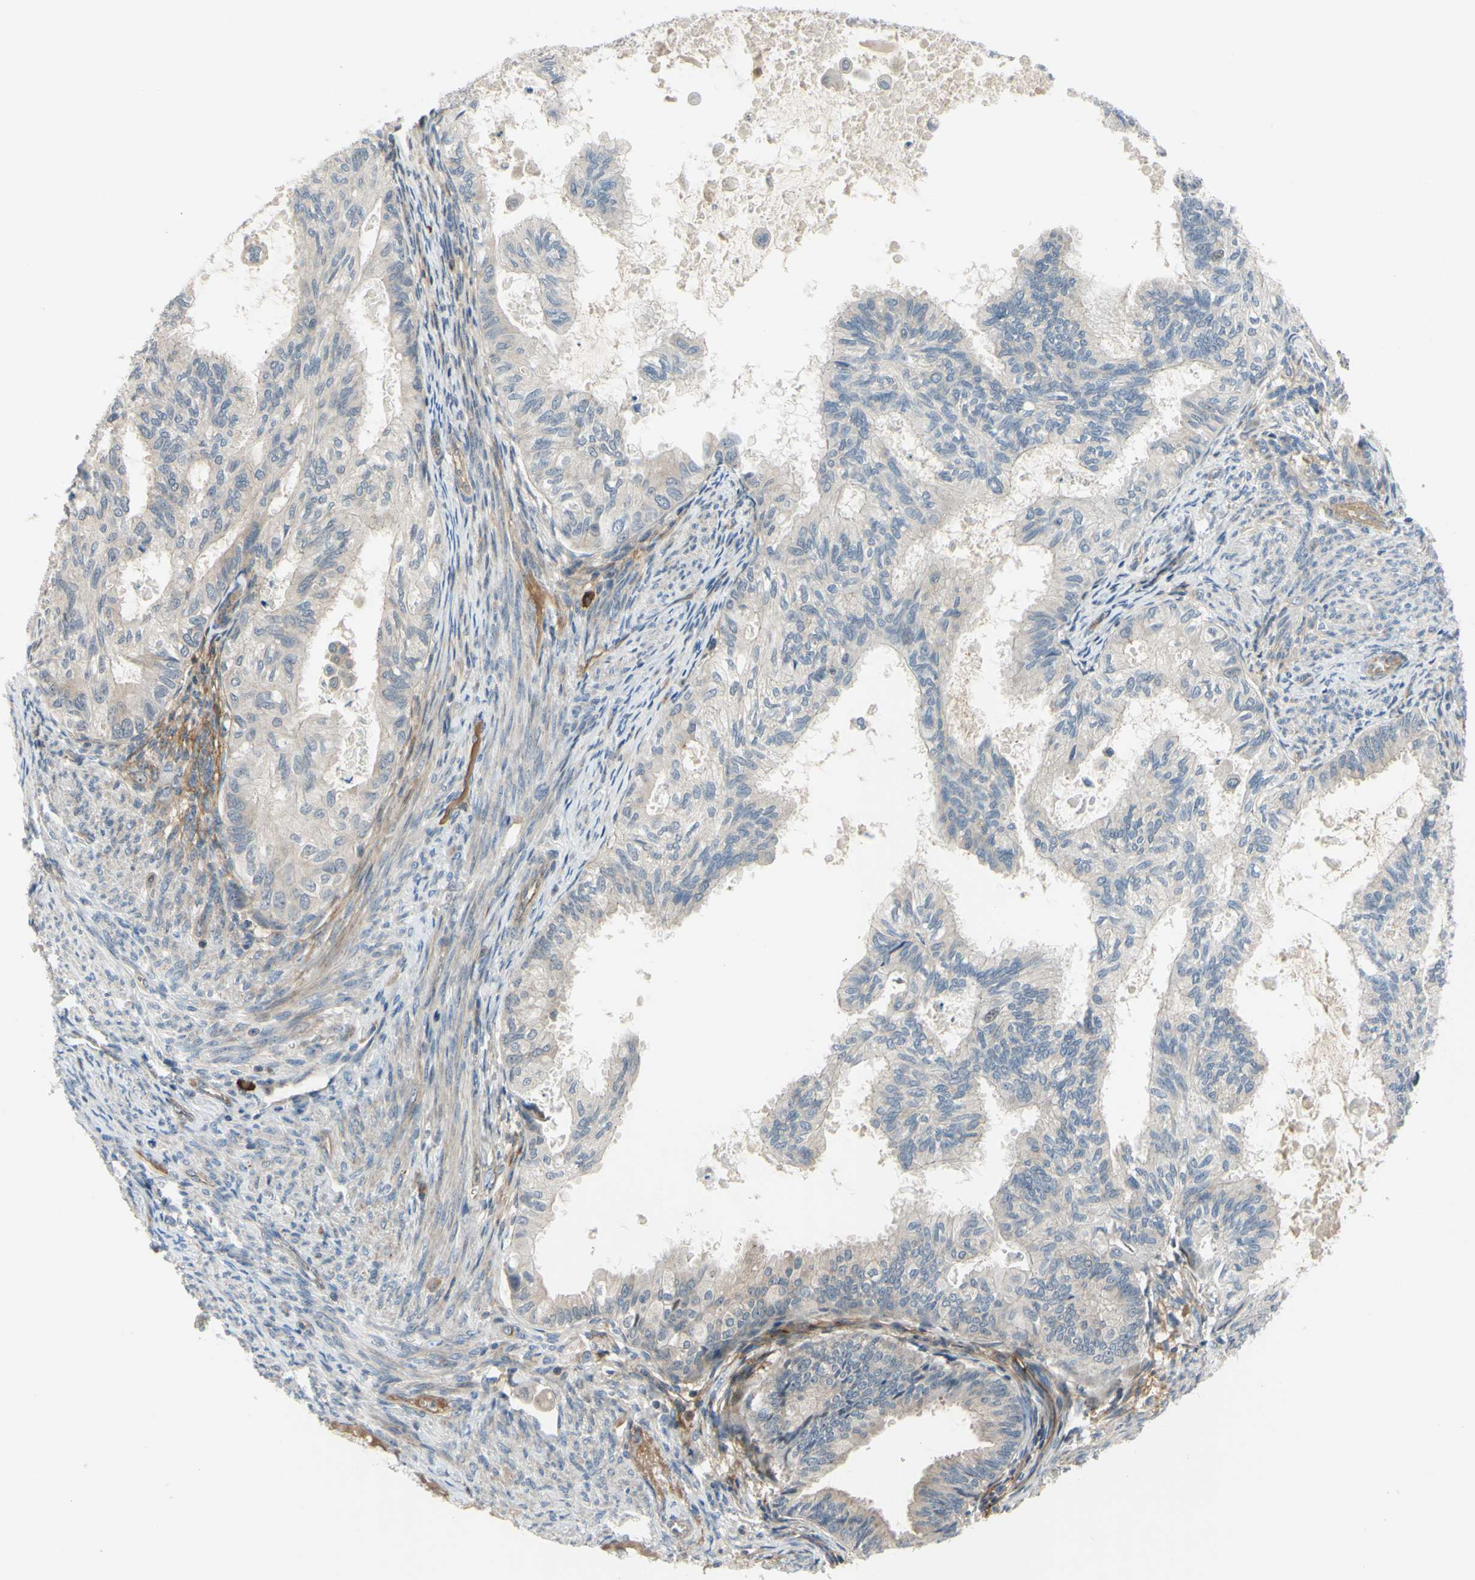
{"staining": {"intensity": "moderate", "quantity": "25%-75%", "location": "cytoplasmic/membranous"}, "tissue": "cervical cancer", "cell_type": "Tumor cells", "image_type": "cancer", "snomed": [{"axis": "morphology", "description": "Normal tissue, NOS"}, {"axis": "morphology", "description": "Adenocarcinoma, NOS"}, {"axis": "topography", "description": "Cervix"}, {"axis": "topography", "description": "Endometrium"}], "caption": "This is an image of IHC staining of adenocarcinoma (cervical), which shows moderate staining in the cytoplasmic/membranous of tumor cells.", "gene": "COMMD9", "patient": {"sex": "female", "age": 86}}